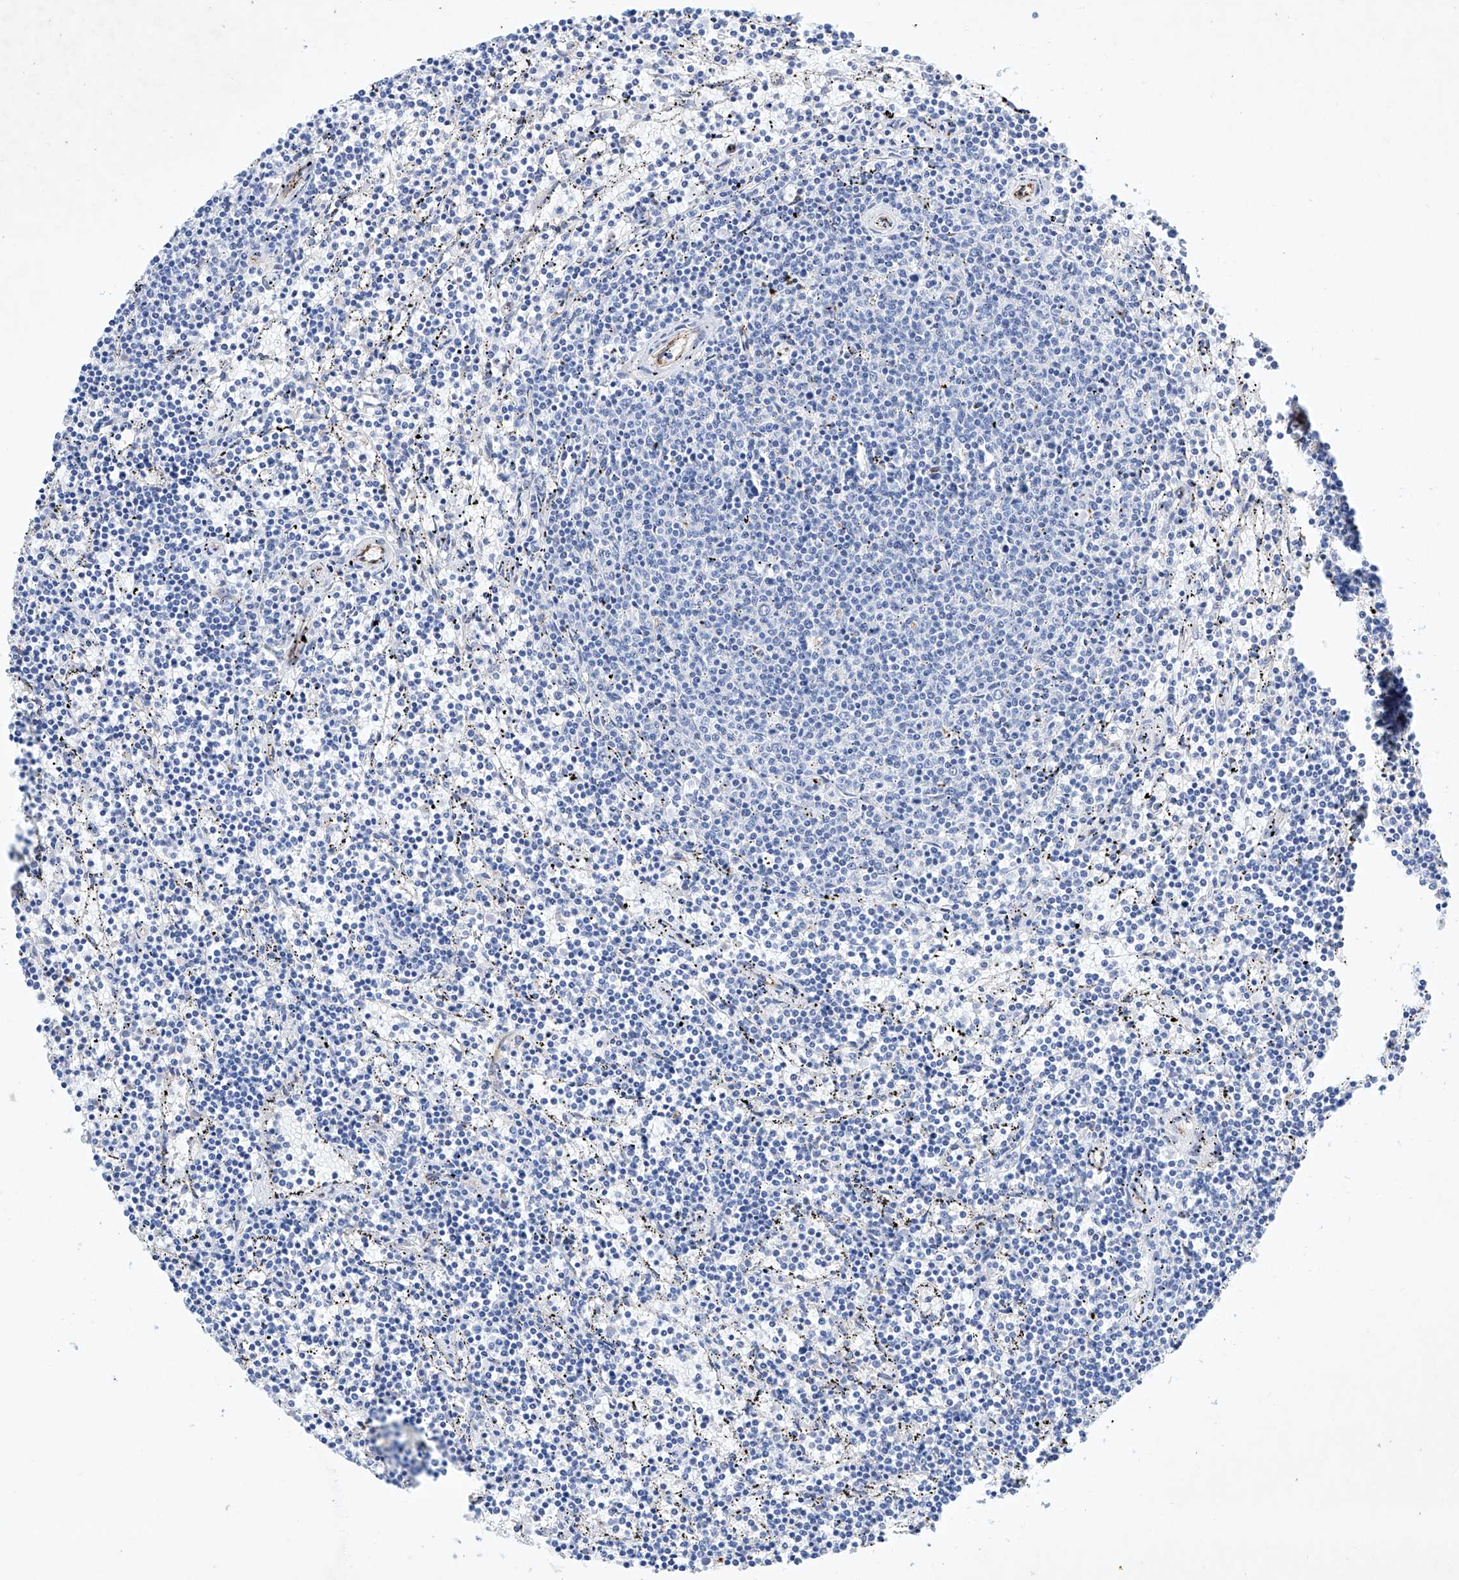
{"staining": {"intensity": "negative", "quantity": "none", "location": "none"}, "tissue": "lymphoma", "cell_type": "Tumor cells", "image_type": "cancer", "snomed": [{"axis": "morphology", "description": "Malignant lymphoma, non-Hodgkin's type, Low grade"}, {"axis": "topography", "description": "Spleen"}], "caption": "Protein analysis of malignant lymphoma, non-Hodgkin's type (low-grade) reveals no significant expression in tumor cells. Brightfield microscopy of IHC stained with DAB (3,3'-diaminobenzidine) (brown) and hematoxylin (blue), captured at high magnification.", "gene": "ETV7", "patient": {"sex": "female", "age": 50}}